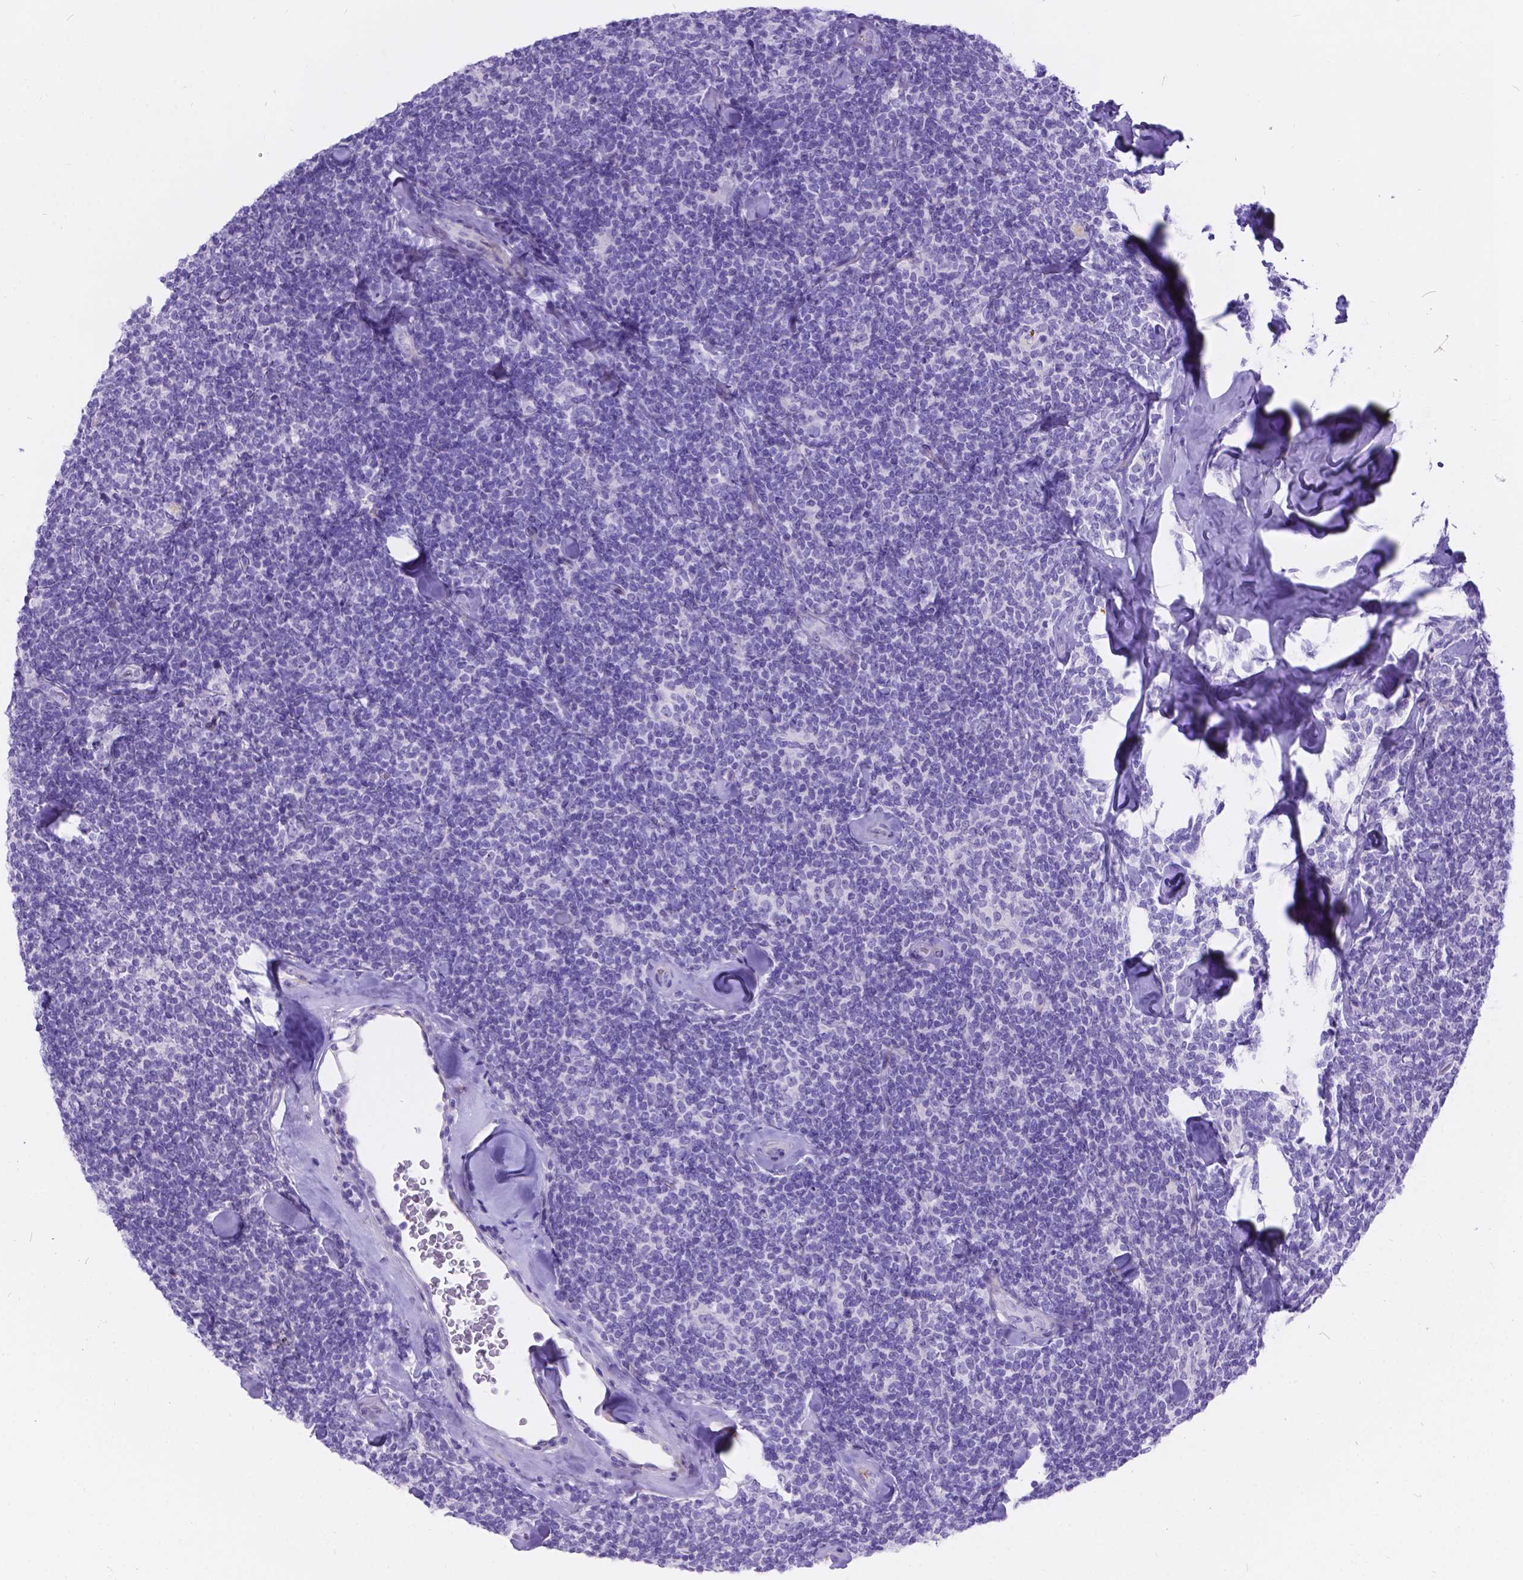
{"staining": {"intensity": "negative", "quantity": "none", "location": "none"}, "tissue": "lymphoma", "cell_type": "Tumor cells", "image_type": "cancer", "snomed": [{"axis": "morphology", "description": "Malignant lymphoma, non-Hodgkin's type, Low grade"}, {"axis": "topography", "description": "Lymph node"}], "caption": "Low-grade malignant lymphoma, non-Hodgkin's type was stained to show a protein in brown. There is no significant staining in tumor cells.", "gene": "KLHL10", "patient": {"sex": "female", "age": 56}}